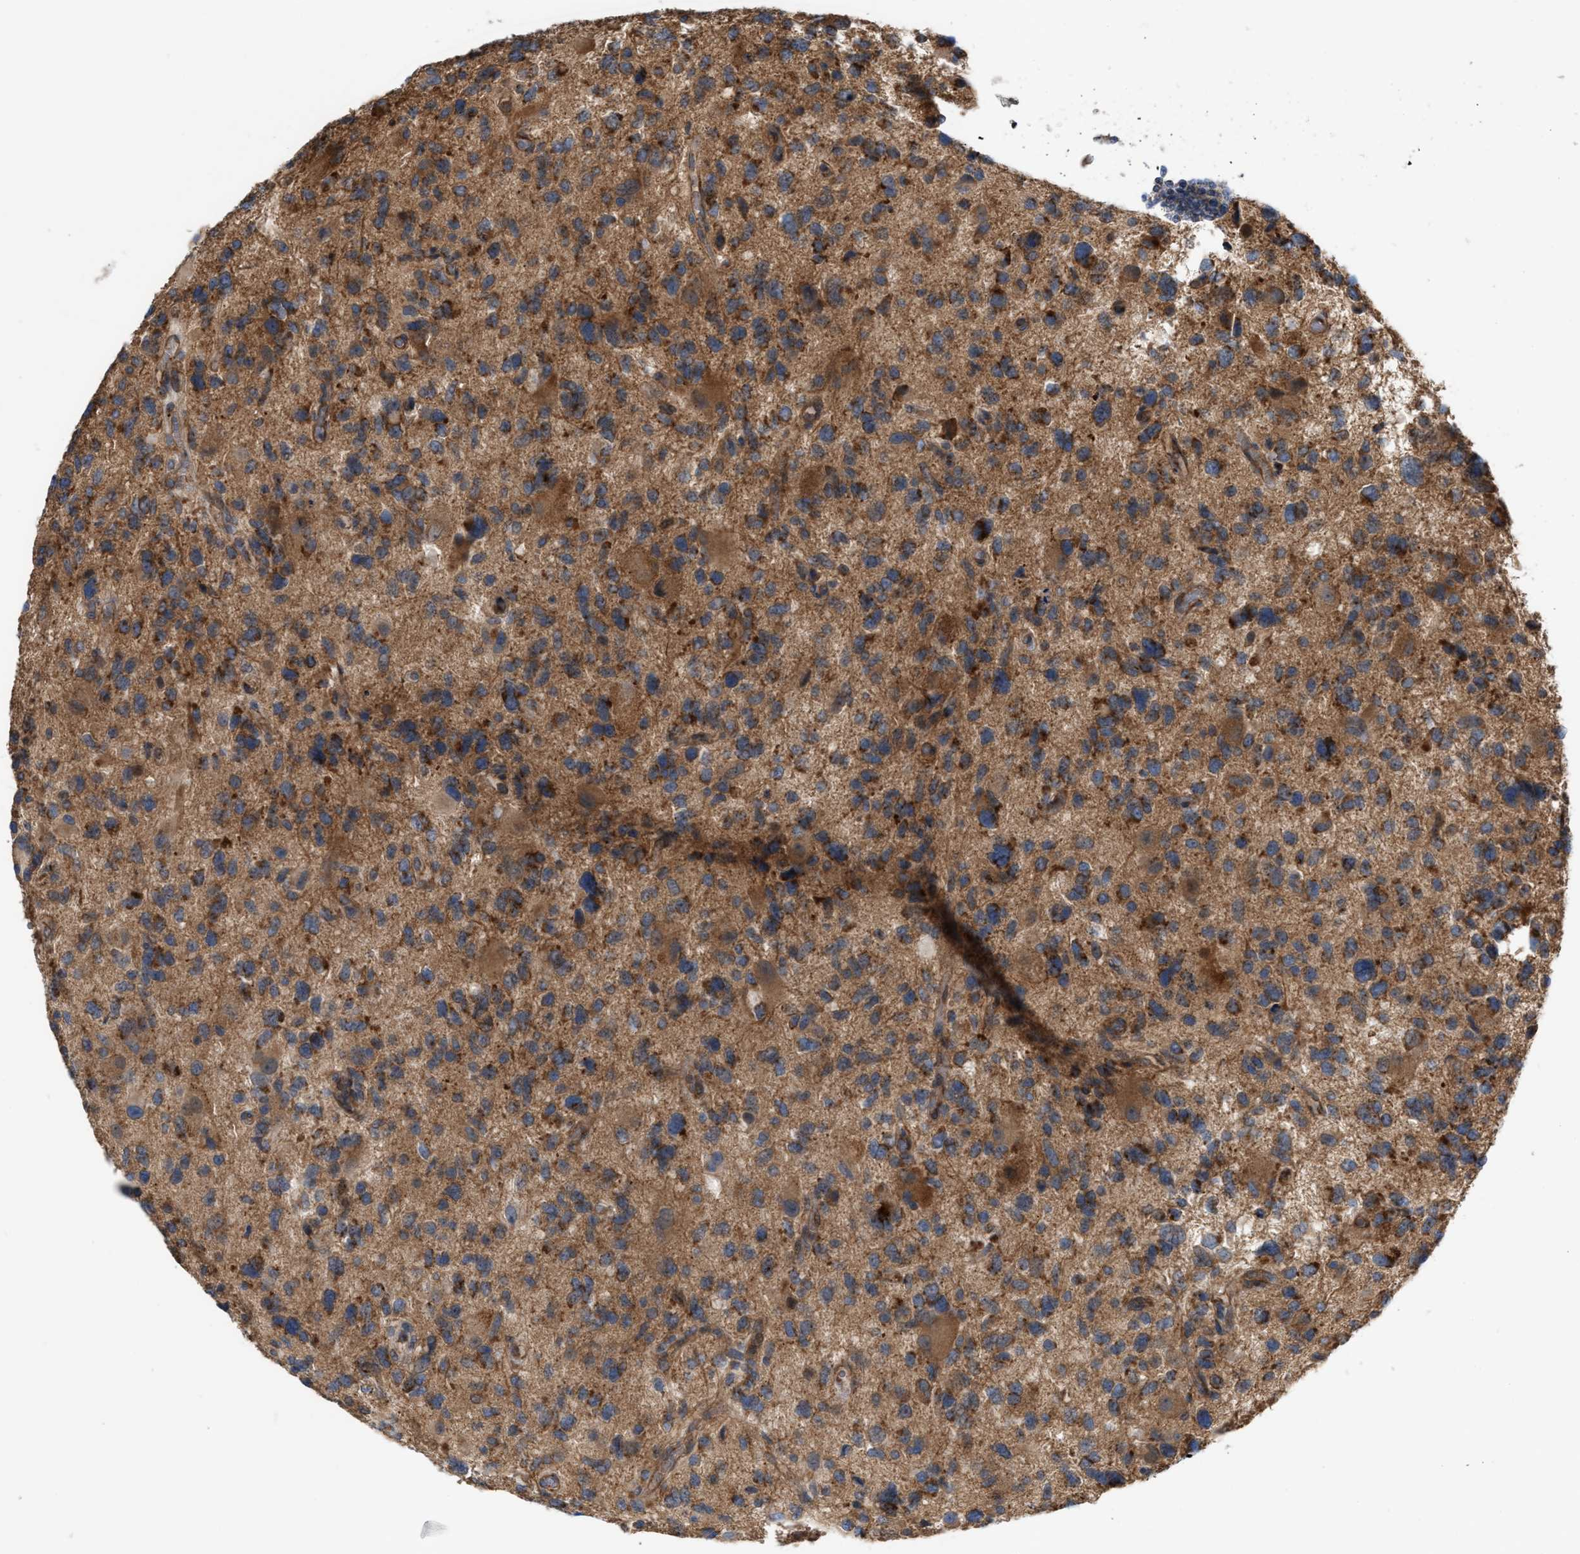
{"staining": {"intensity": "moderate", "quantity": ">75%", "location": "cytoplasmic/membranous"}, "tissue": "glioma", "cell_type": "Tumor cells", "image_type": "cancer", "snomed": [{"axis": "morphology", "description": "Glioma, malignant, High grade"}, {"axis": "topography", "description": "Brain"}], "caption": "Protein expression analysis of human malignant high-grade glioma reveals moderate cytoplasmic/membranous expression in approximately >75% of tumor cells.", "gene": "OXSM", "patient": {"sex": "male", "age": 33}}